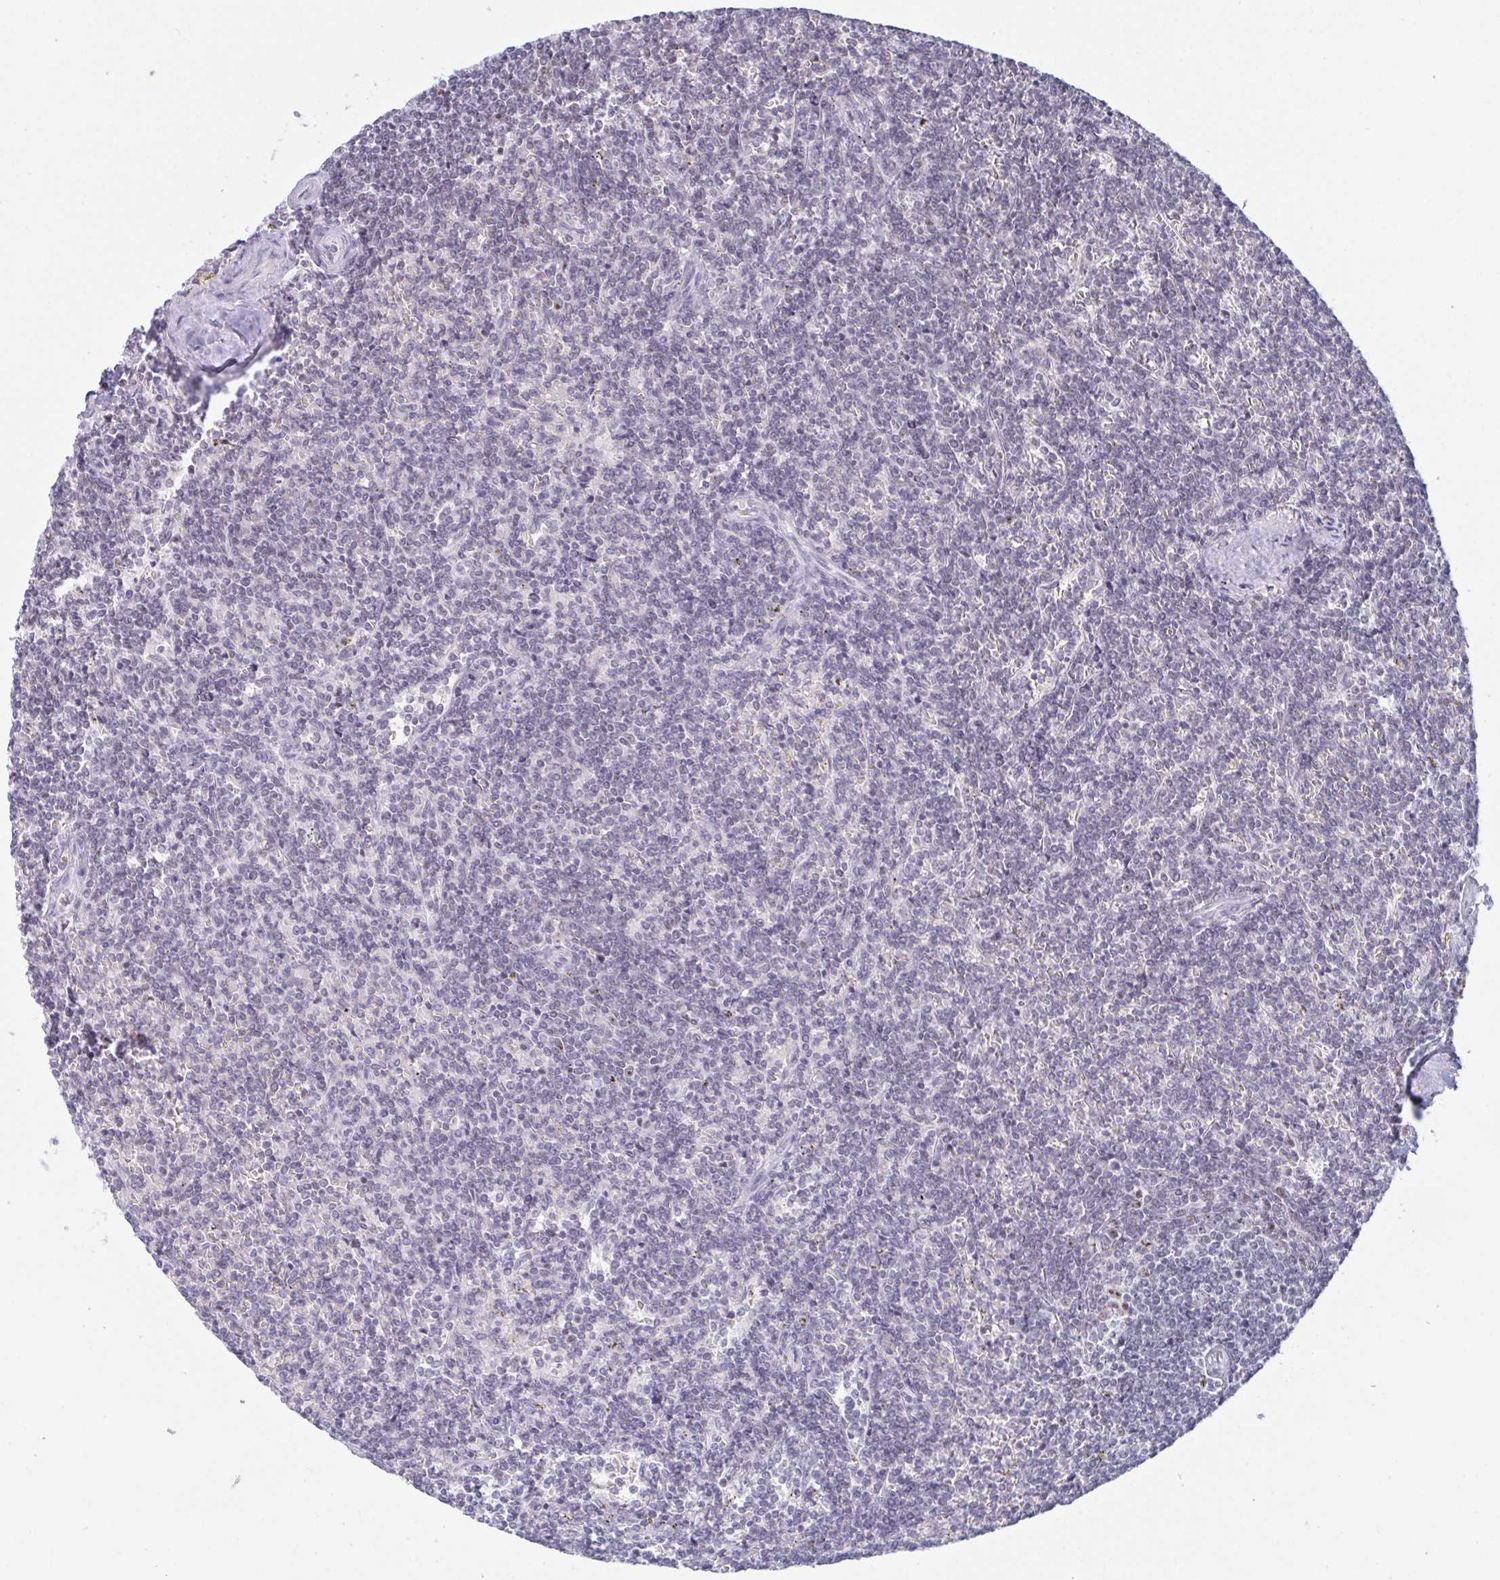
{"staining": {"intensity": "negative", "quantity": "none", "location": "none"}, "tissue": "lymphoma", "cell_type": "Tumor cells", "image_type": "cancer", "snomed": [{"axis": "morphology", "description": "Malignant lymphoma, non-Hodgkin's type, Low grade"}, {"axis": "topography", "description": "Spleen"}], "caption": "This is a histopathology image of IHC staining of low-grade malignant lymphoma, non-Hodgkin's type, which shows no expression in tumor cells. (Immunohistochemistry, brightfield microscopy, high magnification).", "gene": "SUPT16H", "patient": {"sex": "male", "age": 78}}